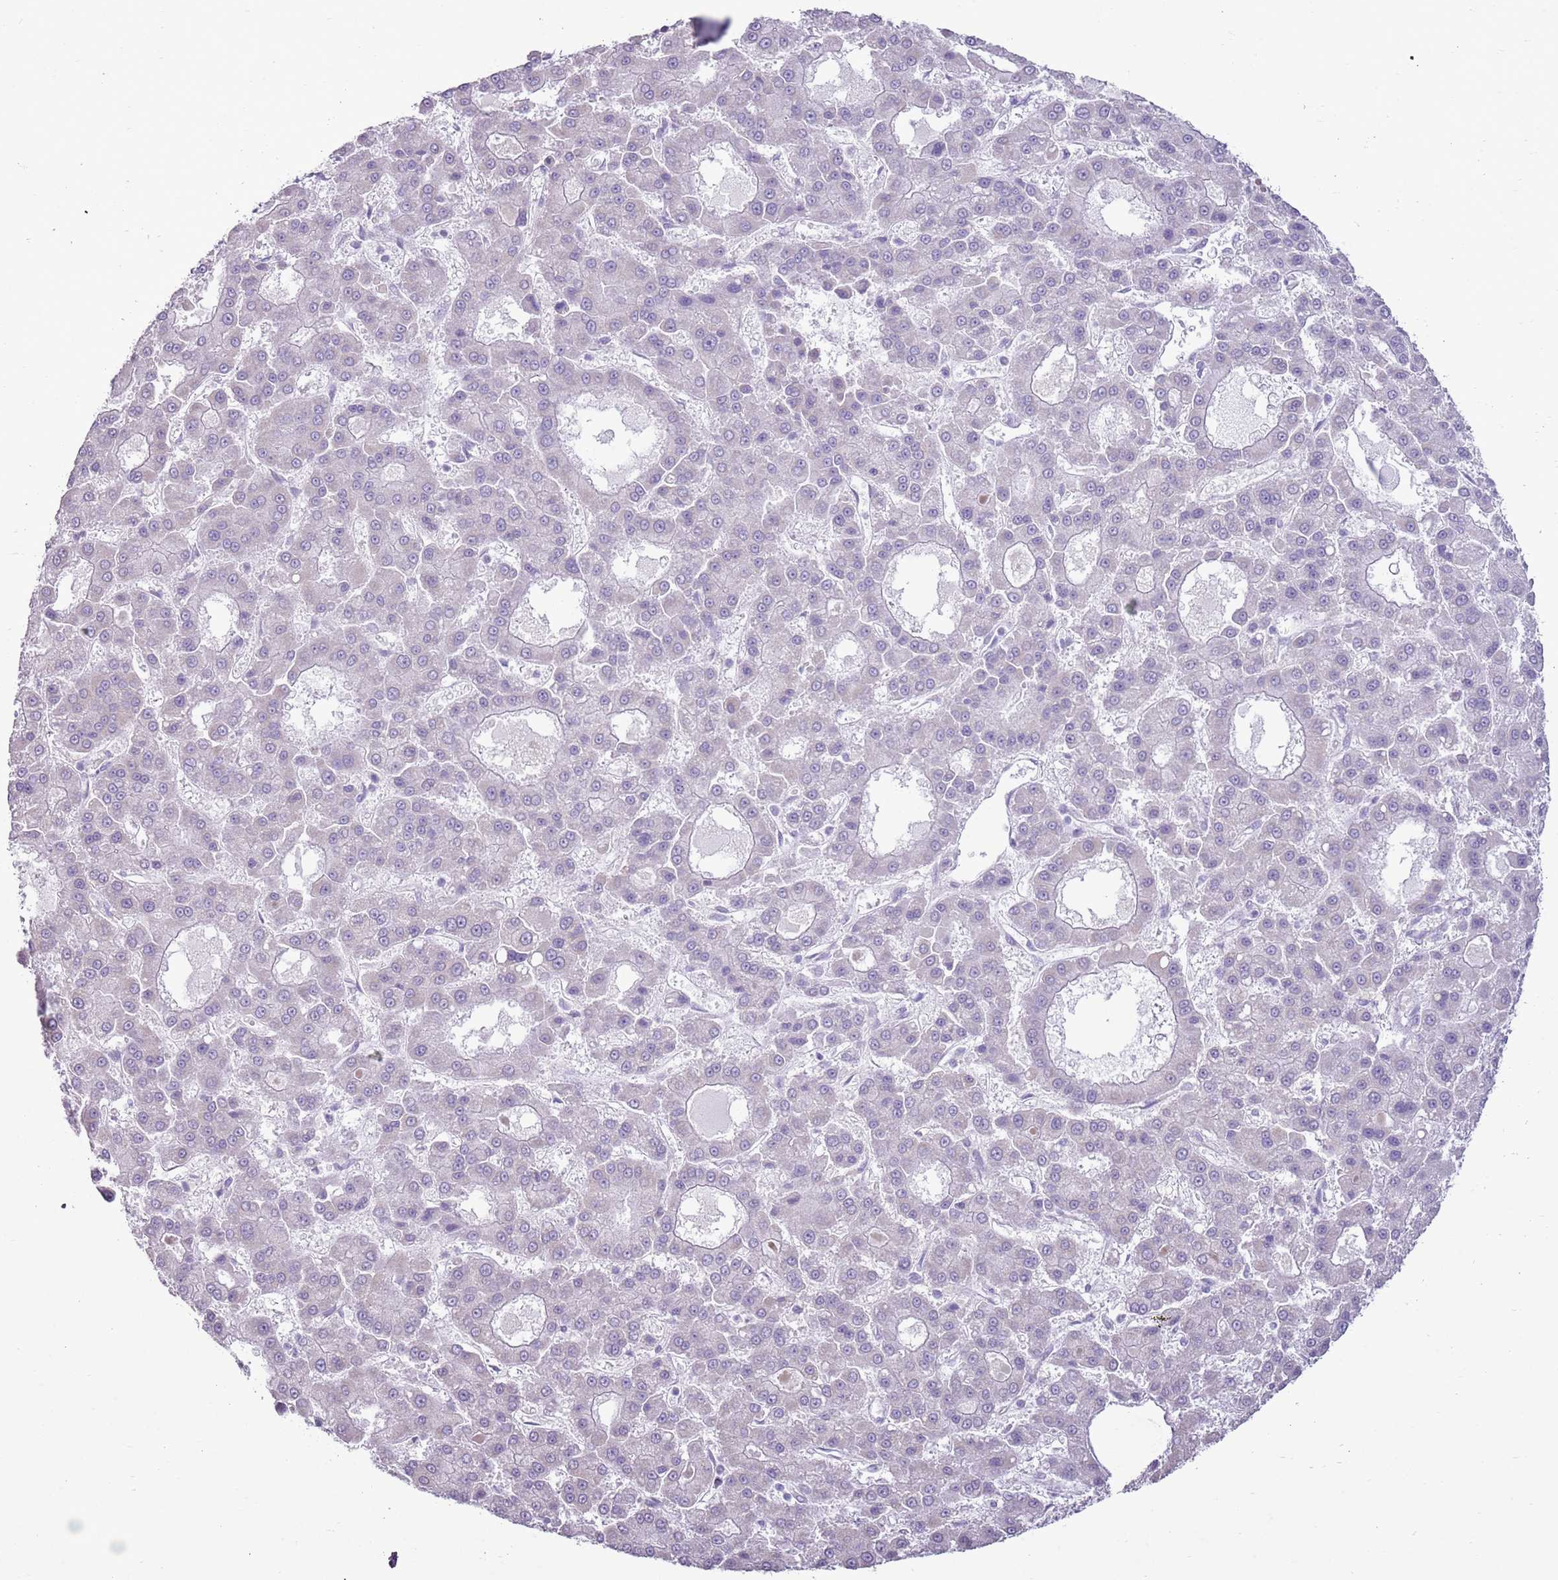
{"staining": {"intensity": "negative", "quantity": "none", "location": "none"}, "tissue": "liver cancer", "cell_type": "Tumor cells", "image_type": "cancer", "snomed": [{"axis": "morphology", "description": "Carcinoma, Hepatocellular, NOS"}, {"axis": "topography", "description": "Liver"}], "caption": "Immunohistochemical staining of human liver cancer (hepatocellular carcinoma) exhibits no significant positivity in tumor cells. Nuclei are stained in blue.", "gene": "RPL3L", "patient": {"sex": "male", "age": 70}}